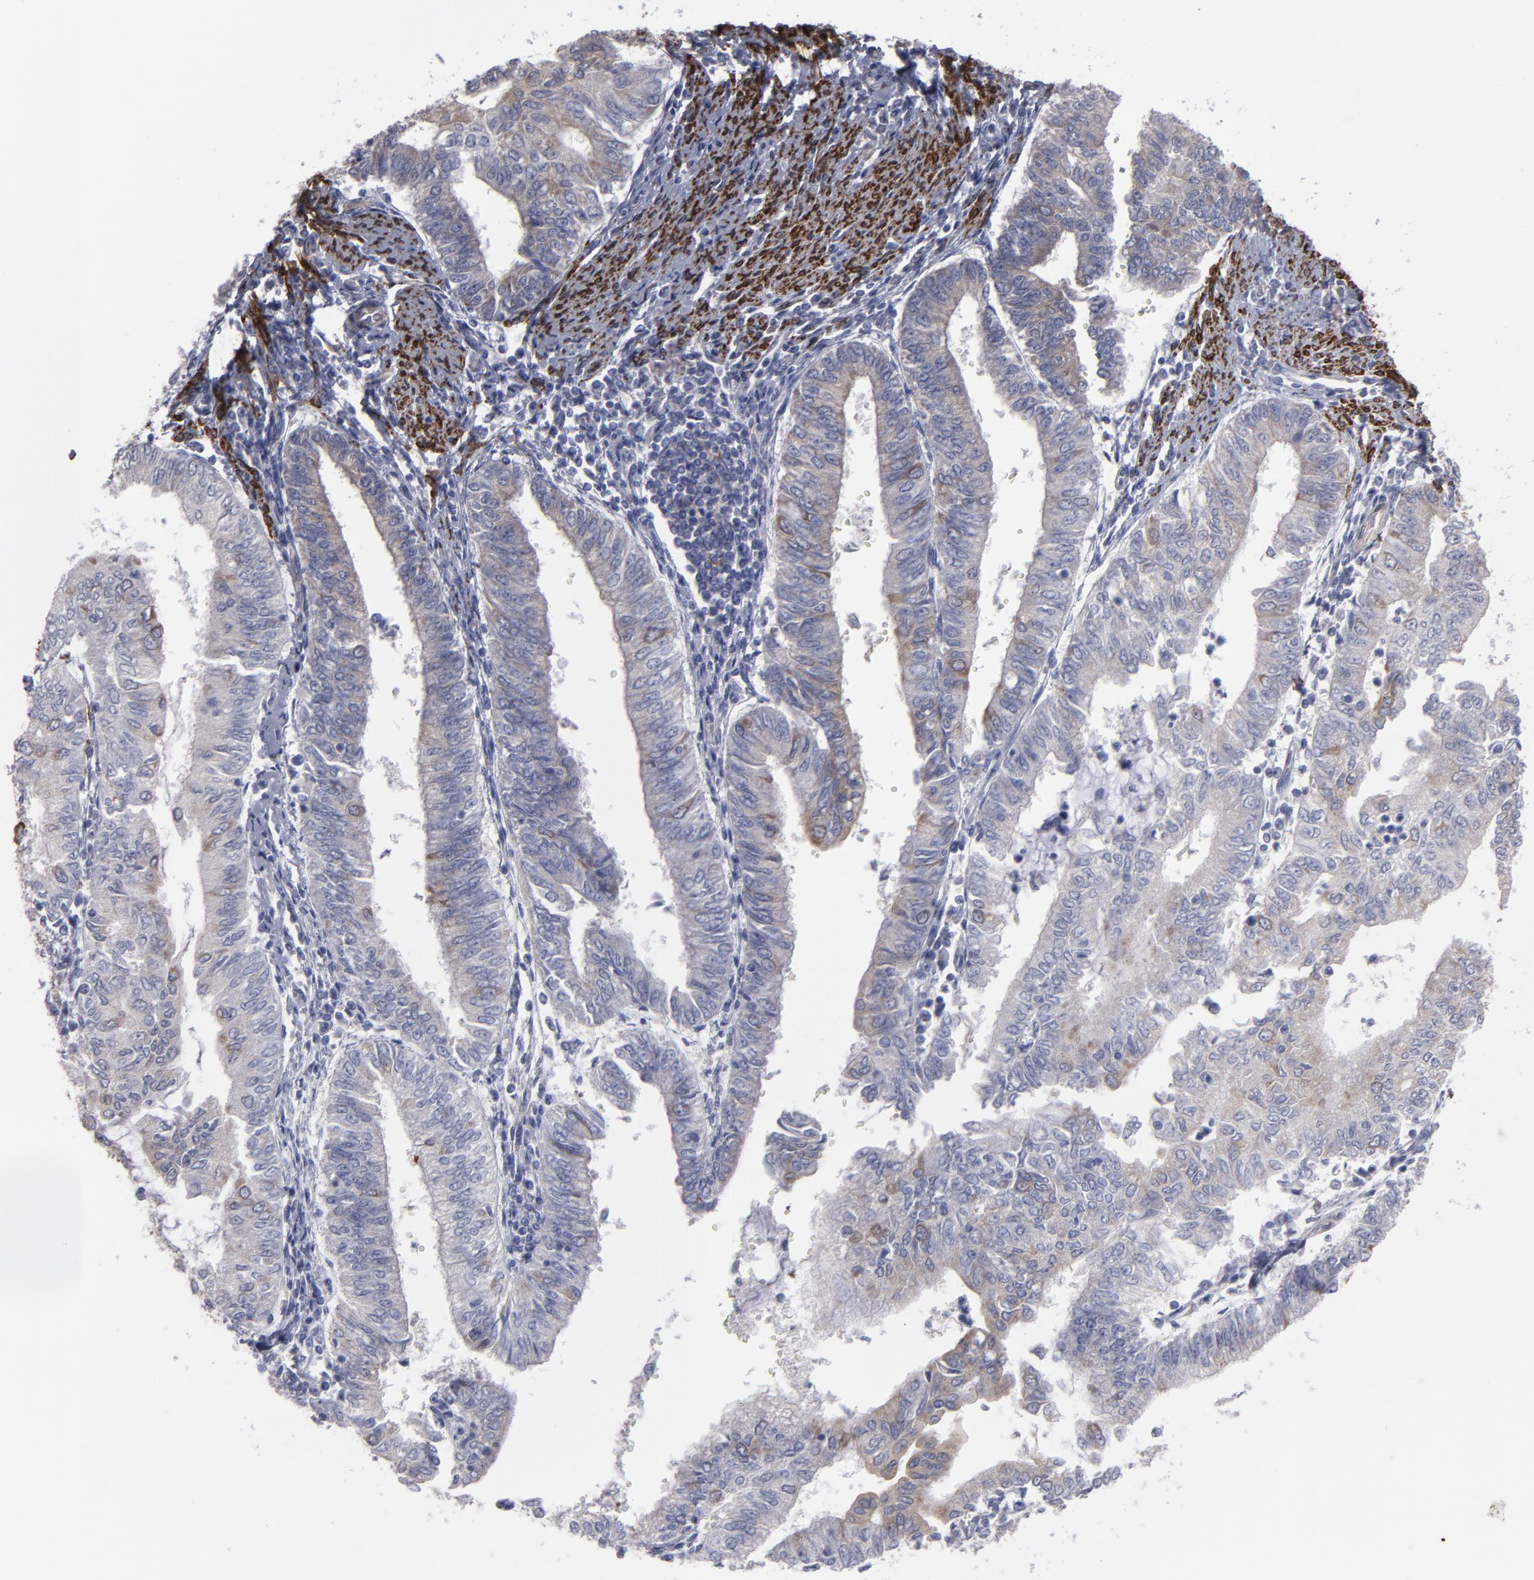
{"staining": {"intensity": "weak", "quantity": "25%-75%", "location": "cytoplasmic/membranous"}, "tissue": "endometrial cancer", "cell_type": "Tumor cells", "image_type": "cancer", "snomed": [{"axis": "morphology", "description": "Adenocarcinoma, NOS"}, {"axis": "topography", "description": "Endometrium"}], "caption": "IHC (DAB (3,3'-diaminobenzidine)) staining of adenocarcinoma (endometrial) shows weak cytoplasmic/membranous protein staining in about 25%-75% of tumor cells.", "gene": "SLMAP", "patient": {"sex": "female", "age": 66}}